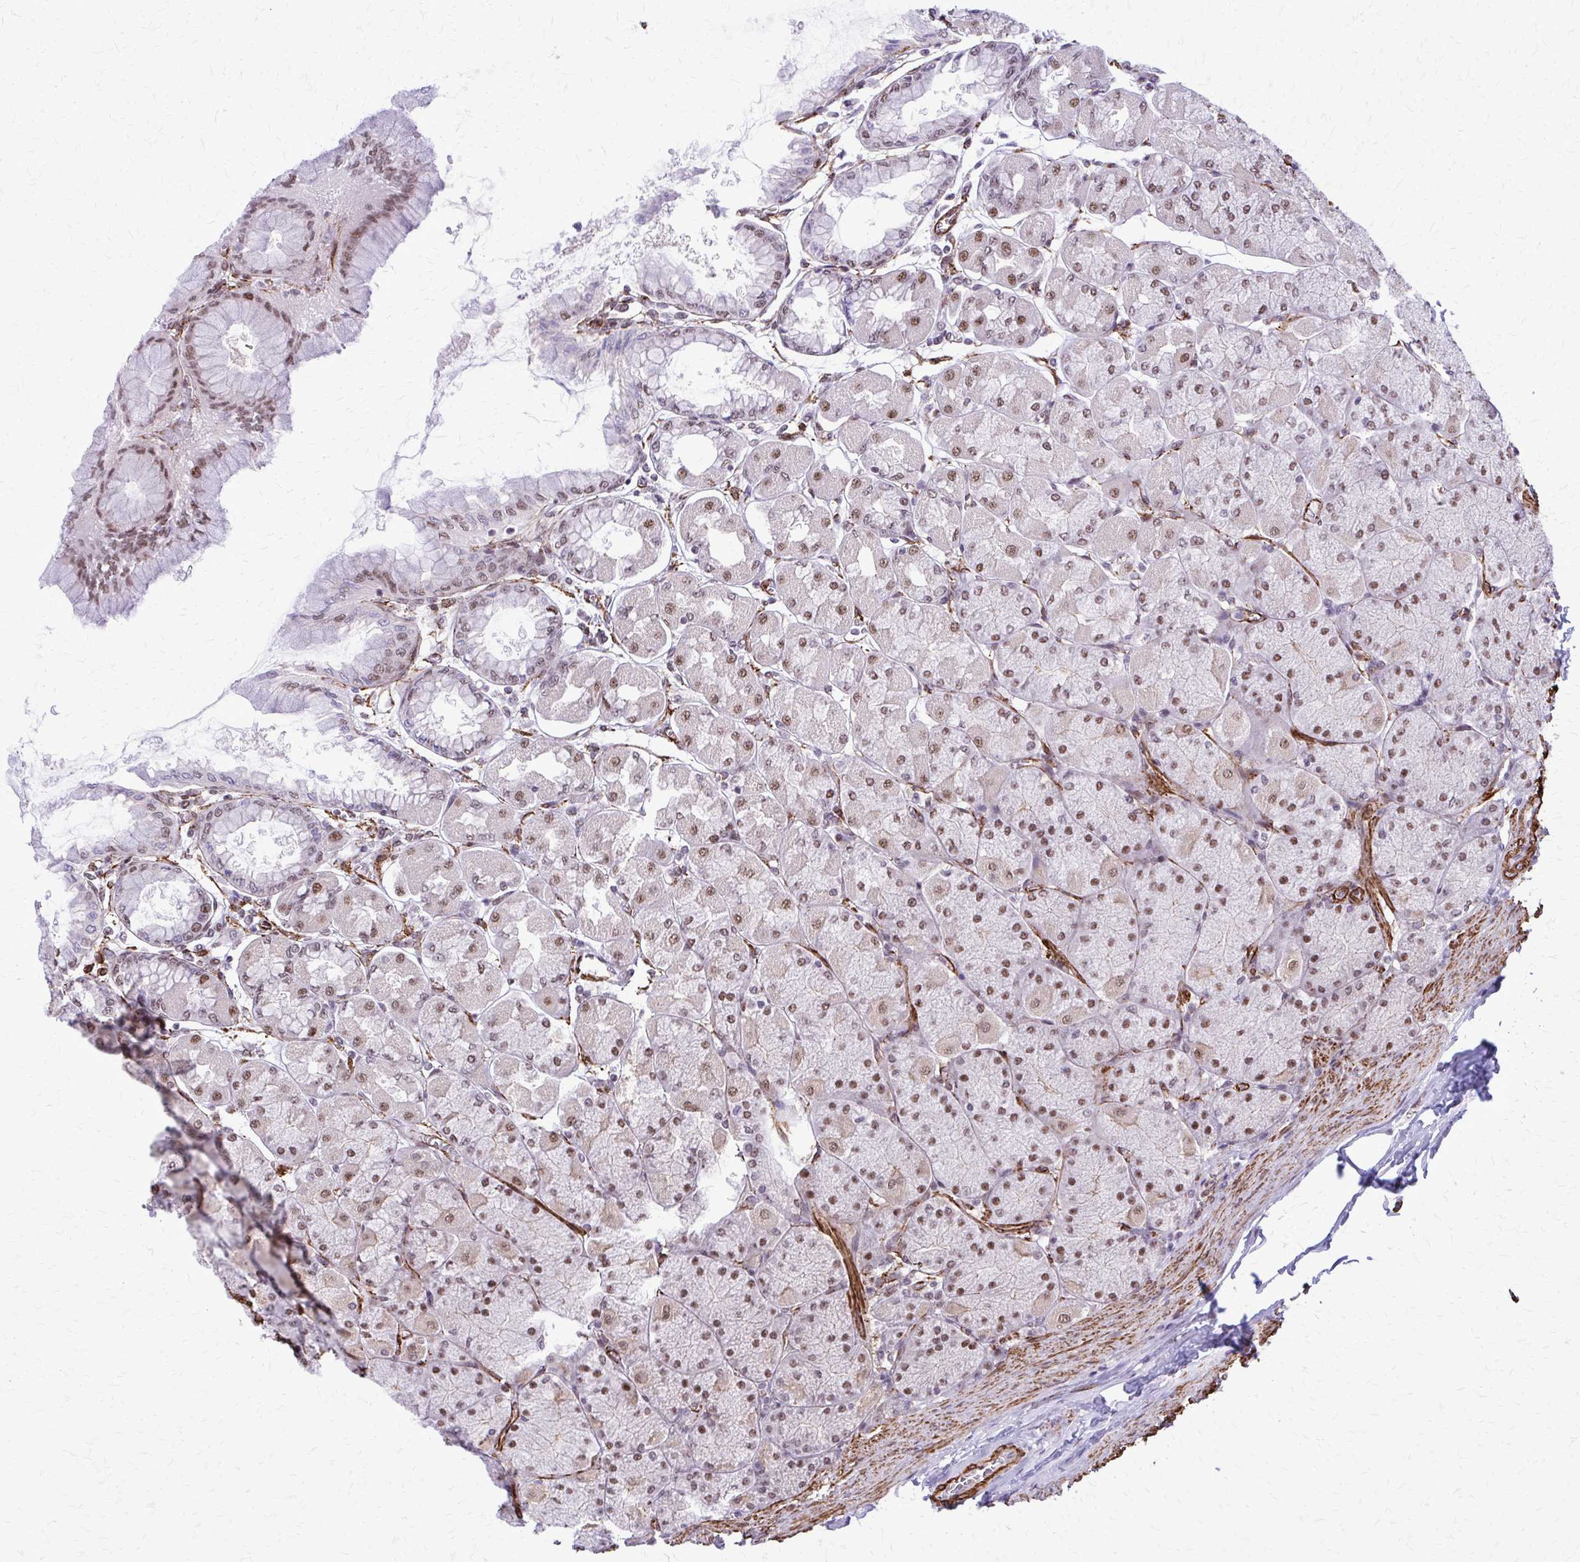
{"staining": {"intensity": "moderate", "quantity": ">75%", "location": "nuclear"}, "tissue": "stomach", "cell_type": "Glandular cells", "image_type": "normal", "snomed": [{"axis": "morphology", "description": "Normal tissue, NOS"}, {"axis": "topography", "description": "Stomach, upper"}], "caption": "Immunohistochemistry of unremarkable stomach exhibits medium levels of moderate nuclear expression in approximately >75% of glandular cells. (DAB IHC, brown staining for protein, blue staining for nuclei).", "gene": "NRBF2", "patient": {"sex": "female", "age": 56}}